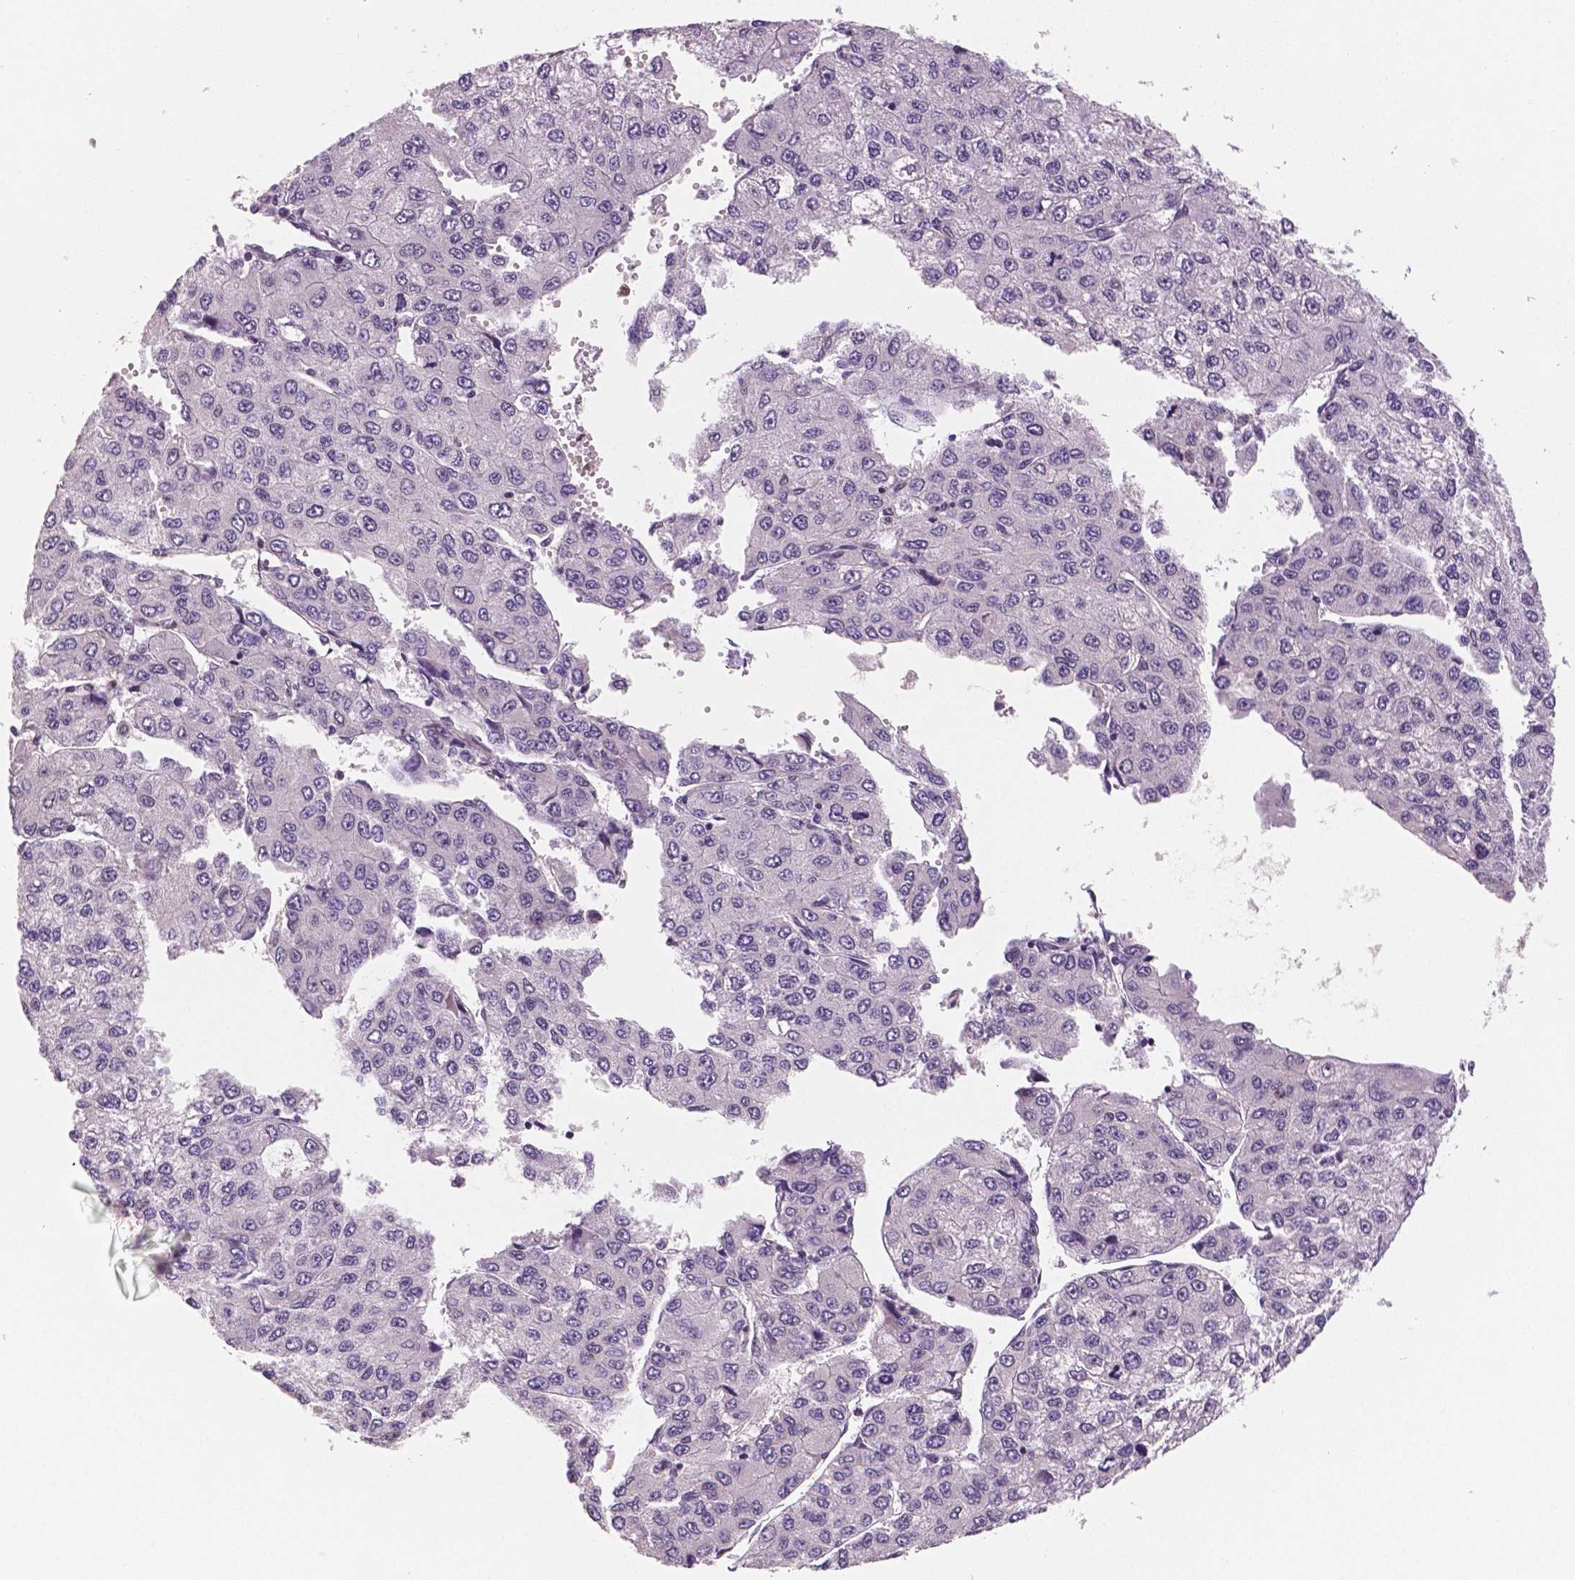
{"staining": {"intensity": "negative", "quantity": "none", "location": "none"}, "tissue": "liver cancer", "cell_type": "Tumor cells", "image_type": "cancer", "snomed": [{"axis": "morphology", "description": "Carcinoma, Hepatocellular, NOS"}, {"axis": "topography", "description": "Liver"}], "caption": "Hepatocellular carcinoma (liver) was stained to show a protein in brown. There is no significant staining in tumor cells. (DAB immunohistochemistry (IHC), high magnification).", "gene": "STAT3", "patient": {"sex": "female", "age": 66}}